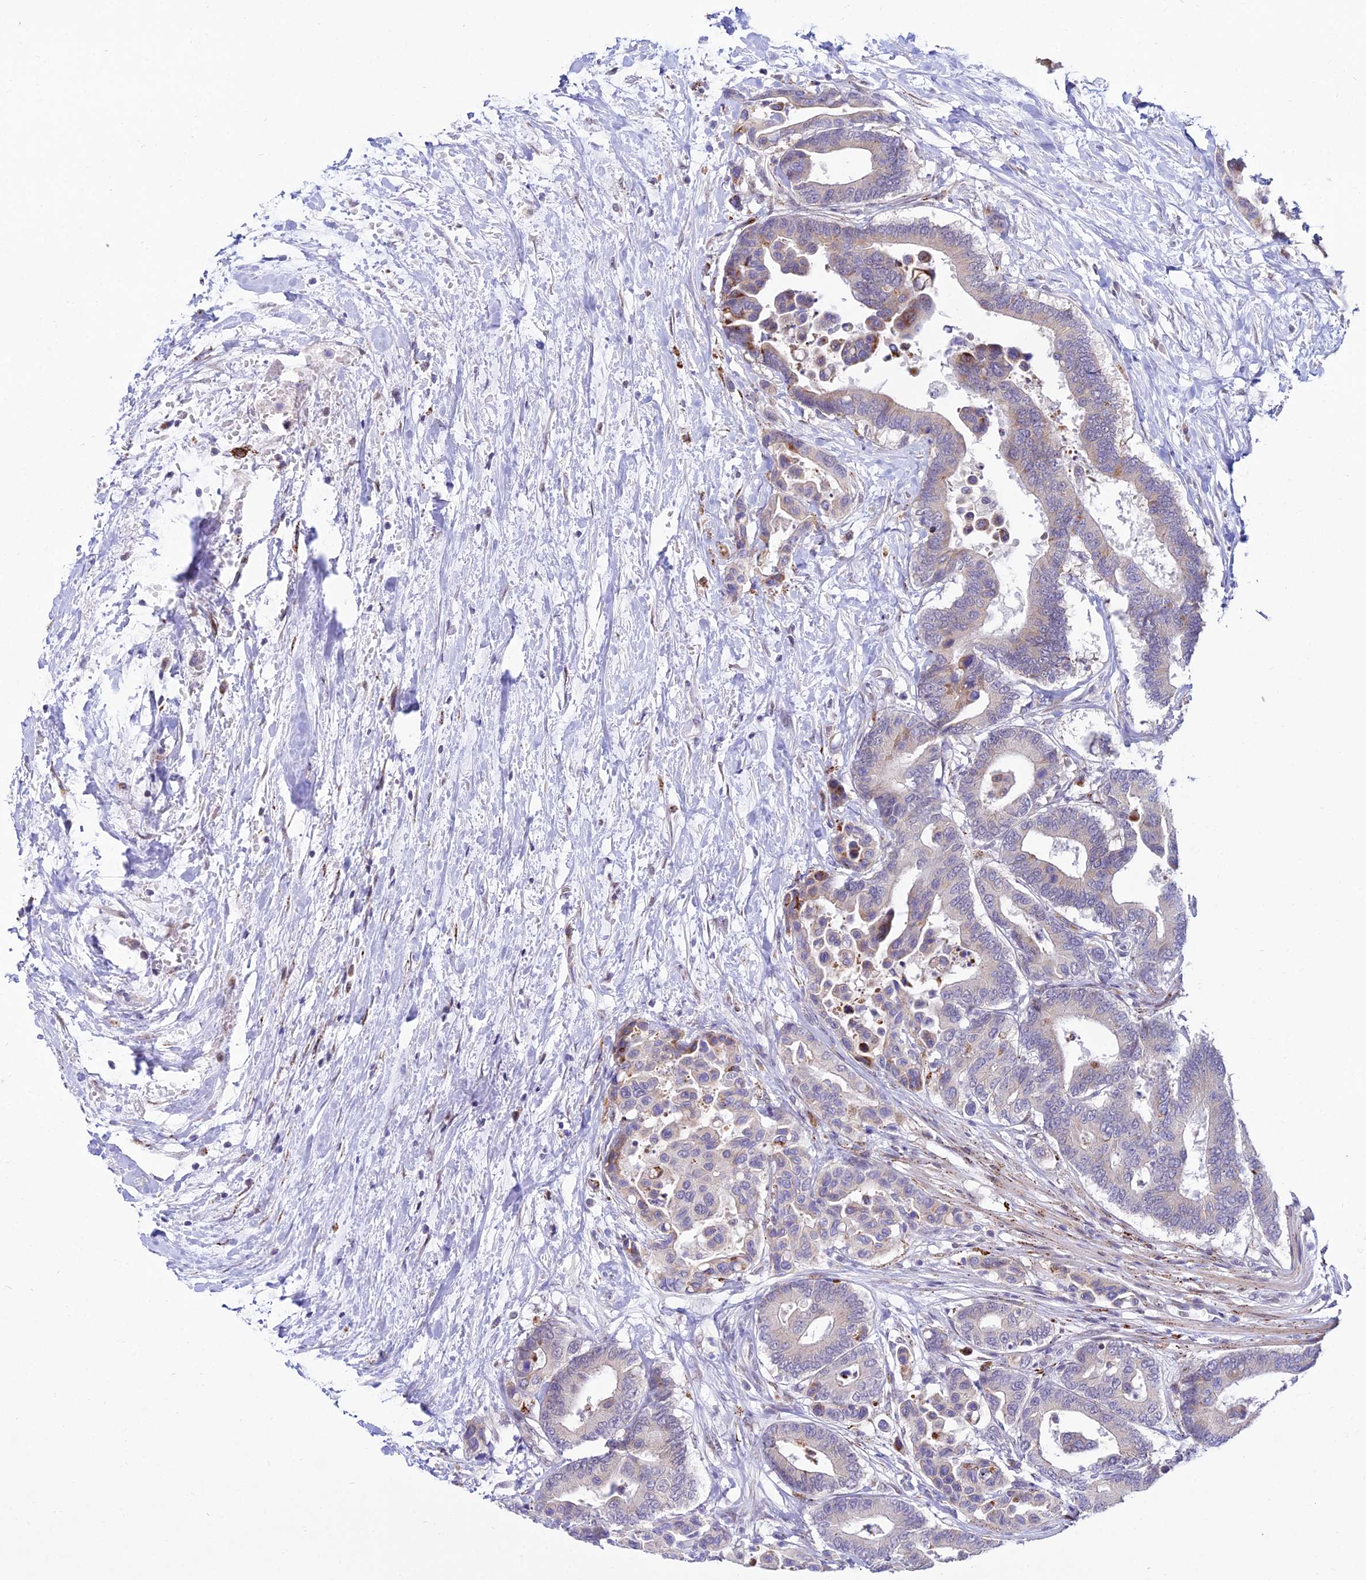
{"staining": {"intensity": "weak", "quantity": "<25%", "location": "cytoplasmic/membranous"}, "tissue": "colorectal cancer", "cell_type": "Tumor cells", "image_type": "cancer", "snomed": [{"axis": "morphology", "description": "Normal tissue, NOS"}, {"axis": "morphology", "description": "Adenocarcinoma, NOS"}, {"axis": "topography", "description": "Colon"}], "caption": "Adenocarcinoma (colorectal) was stained to show a protein in brown. There is no significant staining in tumor cells.", "gene": "C6orf163", "patient": {"sex": "male", "age": 82}}